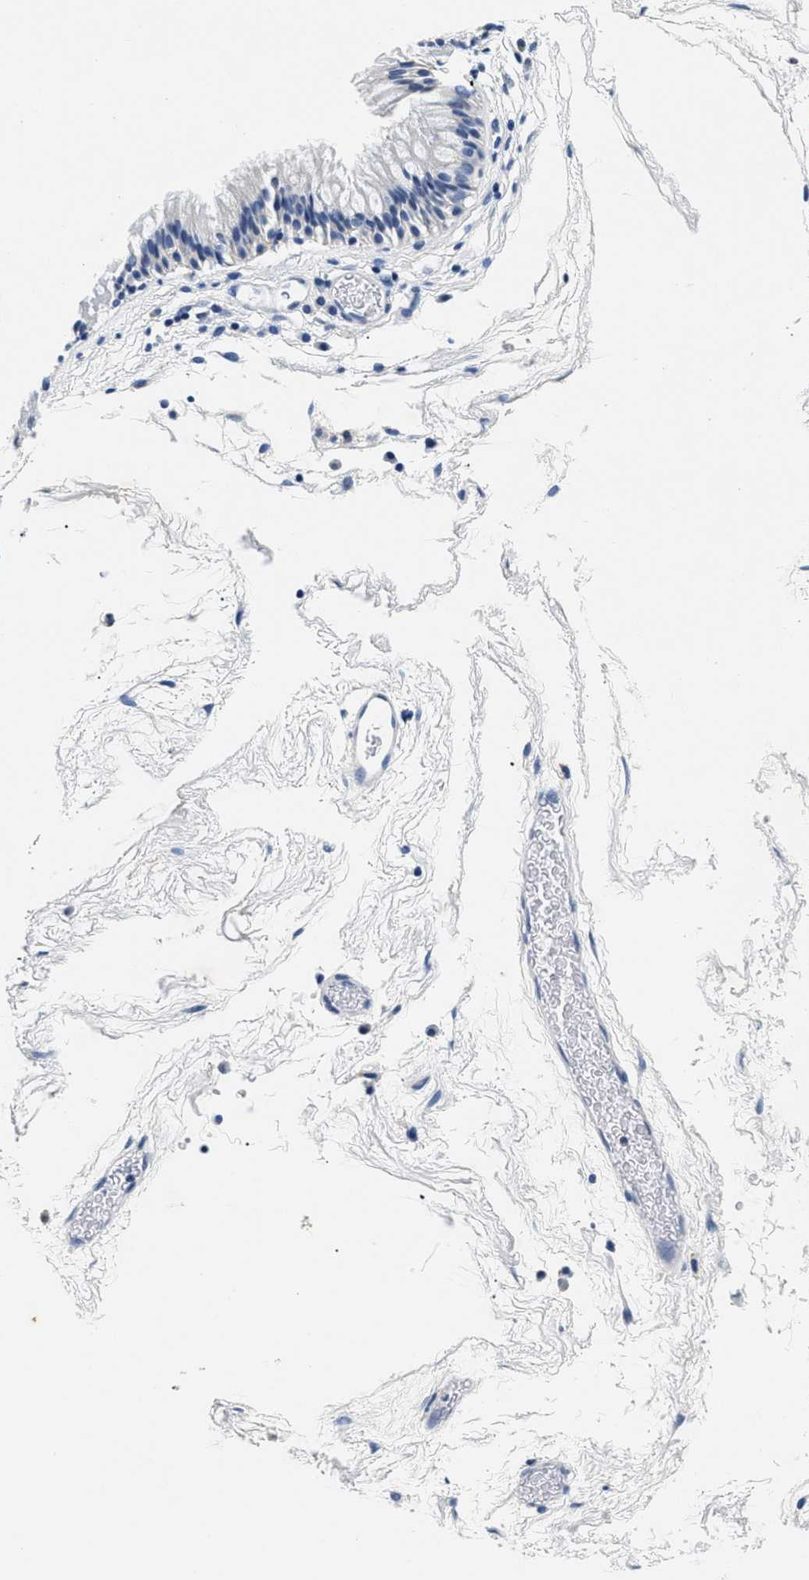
{"staining": {"intensity": "negative", "quantity": "none", "location": "none"}, "tissue": "nasopharynx", "cell_type": "Respiratory epithelial cells", "image_type": "normal", "snomed": [{"axis": "morphology", "description": "Normal tissue, NOS"}, {"axis": "morphology", "description": "Inflammation, NOS"}, {"axis": "topography", "description": "Nasopharynx"}], "caption": "Immunohistochemistry (IHC) of benign nasopharynx exhibits no expression in respiratory epithelial cells.", "gene": "MEA1", "patient": {"sex": "male", "age": 48}}